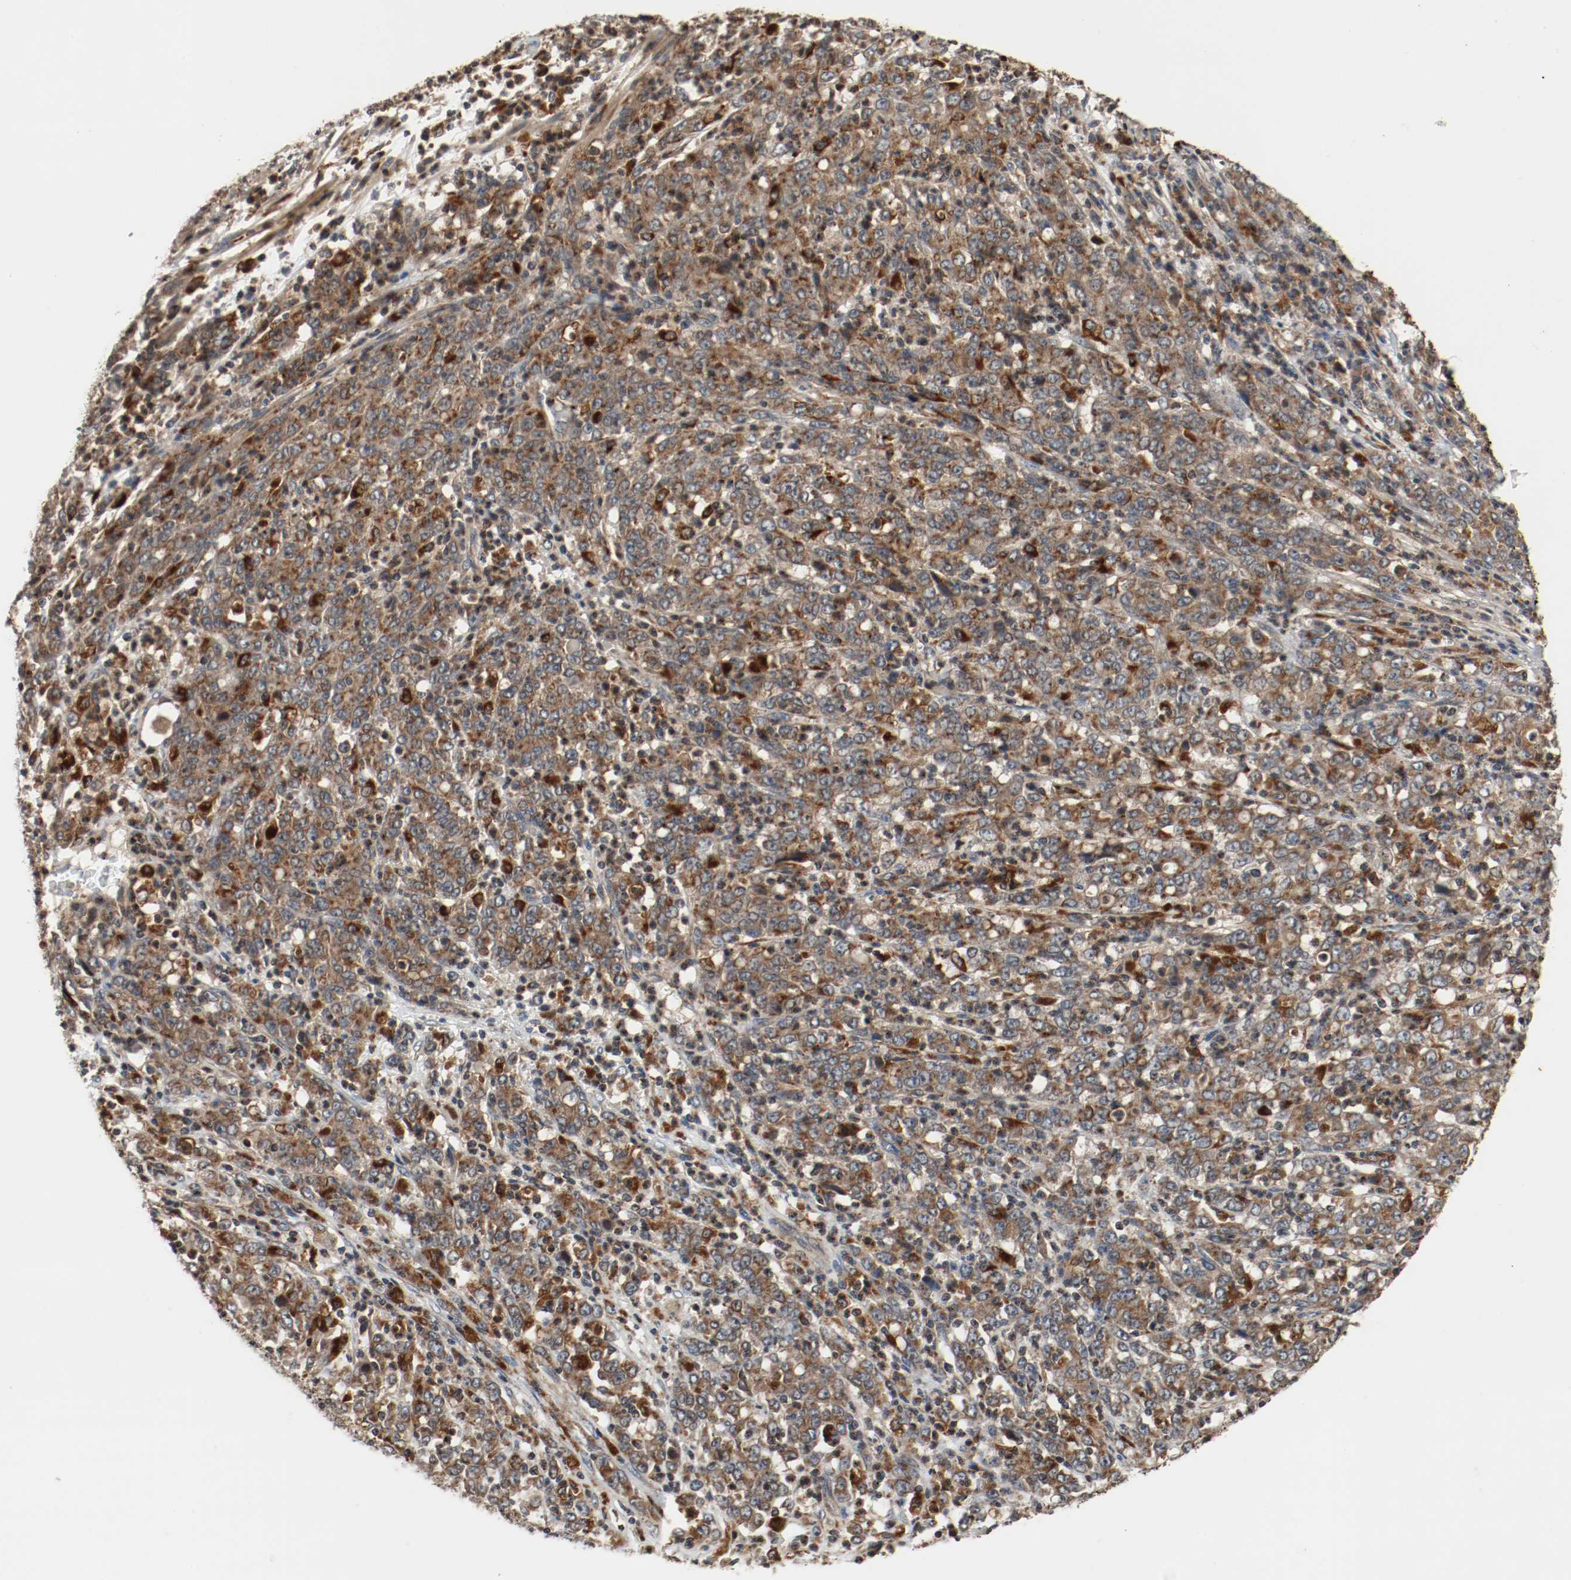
{"staining": {"intensity": "moderate", "quantity": ">75%", "location": "cytoplasmic/membranous"}, "tissue": "stomach cancer", "cell_type": "Tumor cells", "image_type": "cancer", "snomed": [{"axis": "morphology", "description": "Adenocarcinoma, NOS"}, {"axis": "topography", "description": "Stomach, lower"}], "caption": "Tumor cells demonstrate medium levels of moderate cytoplasmic/membranous expression in about >75% of cells in human stomach cancer.", "gene": "LAMP2", "patient": {"sex": "female", "age": 71}}